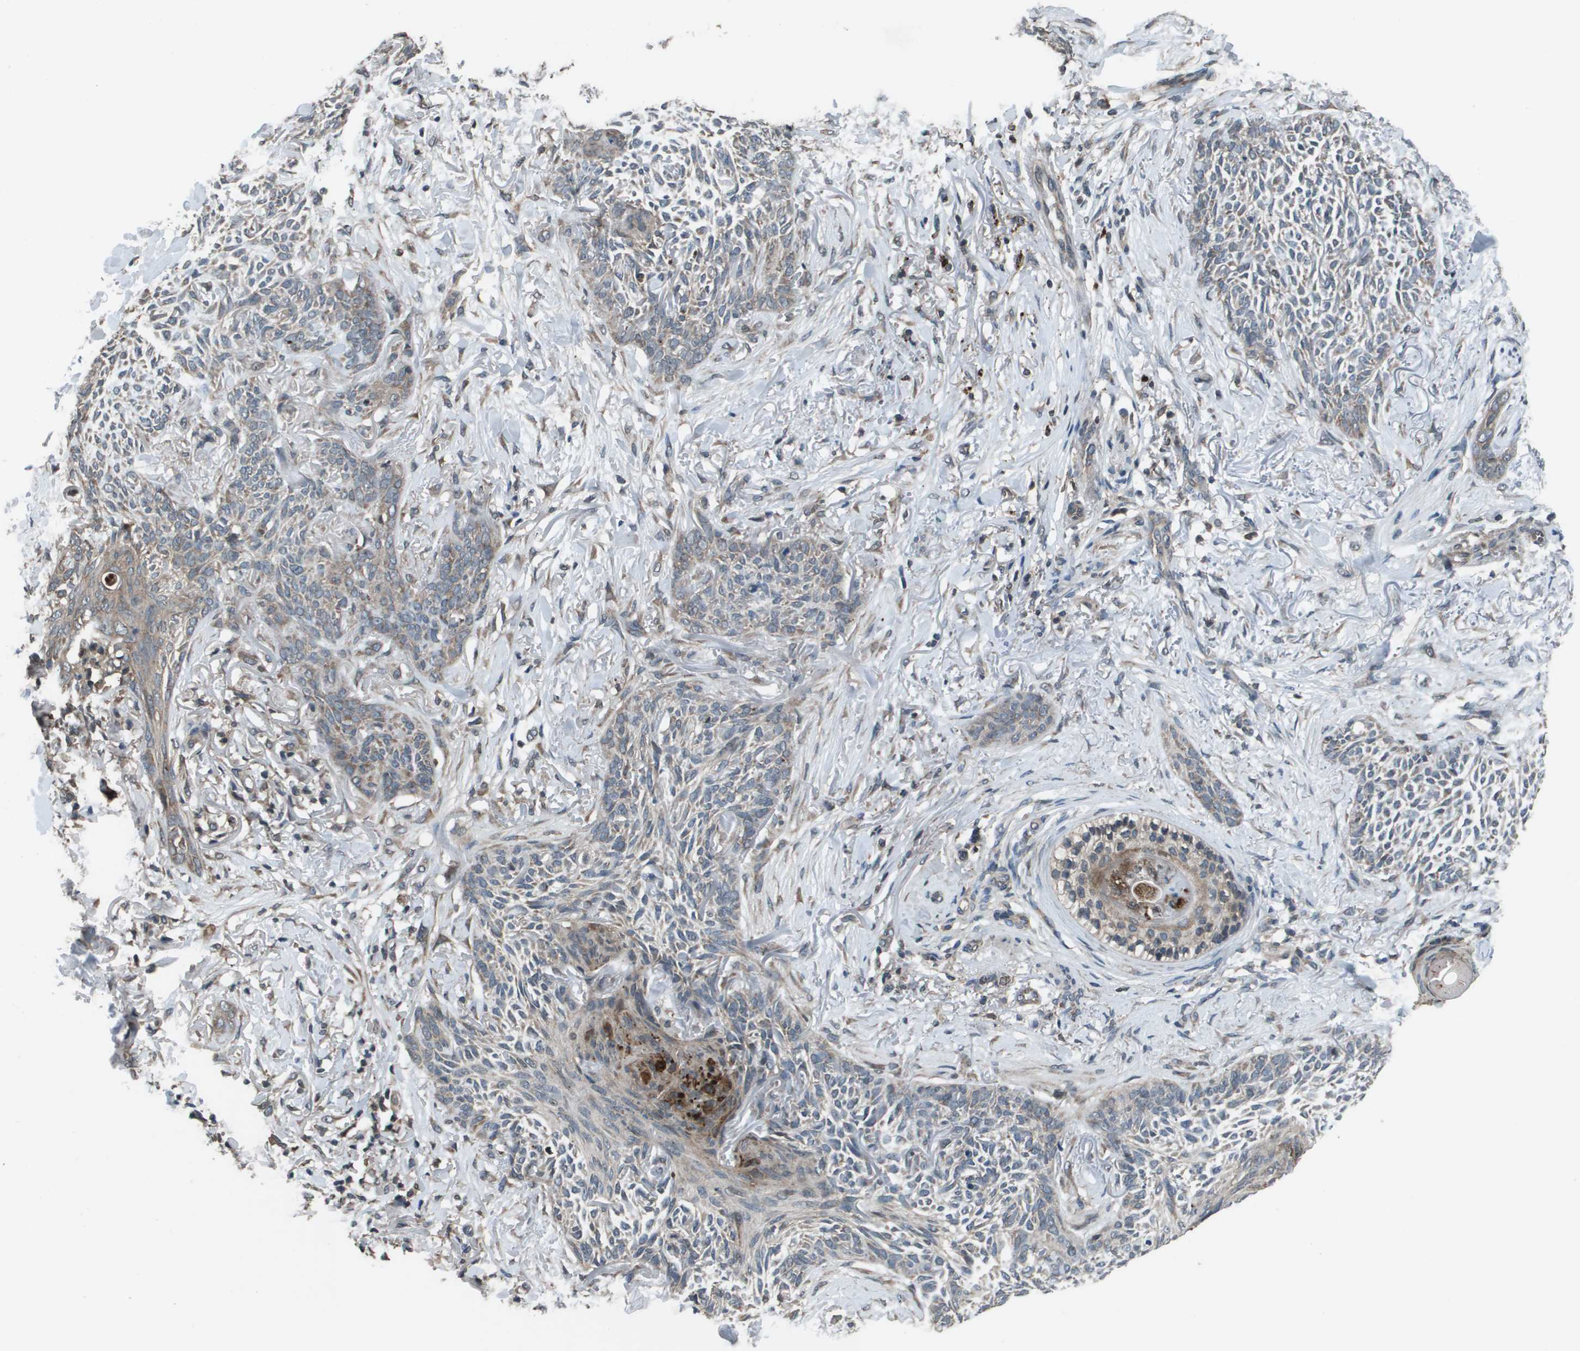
{"staining": {"intensity": "weak", "quantity": "<25%", "location": "cytoplasmic/membranous"}, "tissue": "skin cancer", "cell_type": "Tumor cells", "image_type": "cancer", "snomed": [{"axis": "morphology", "description": "Basal cell carcinoma"}, {"axis": "topography", "description": "Skin"}], "caption": "An image of human skin basal cell carcinoma is negative for staining in tumor cells.", "gene": "GOSR2", "patient": {"sex": "female", "age": 84}}